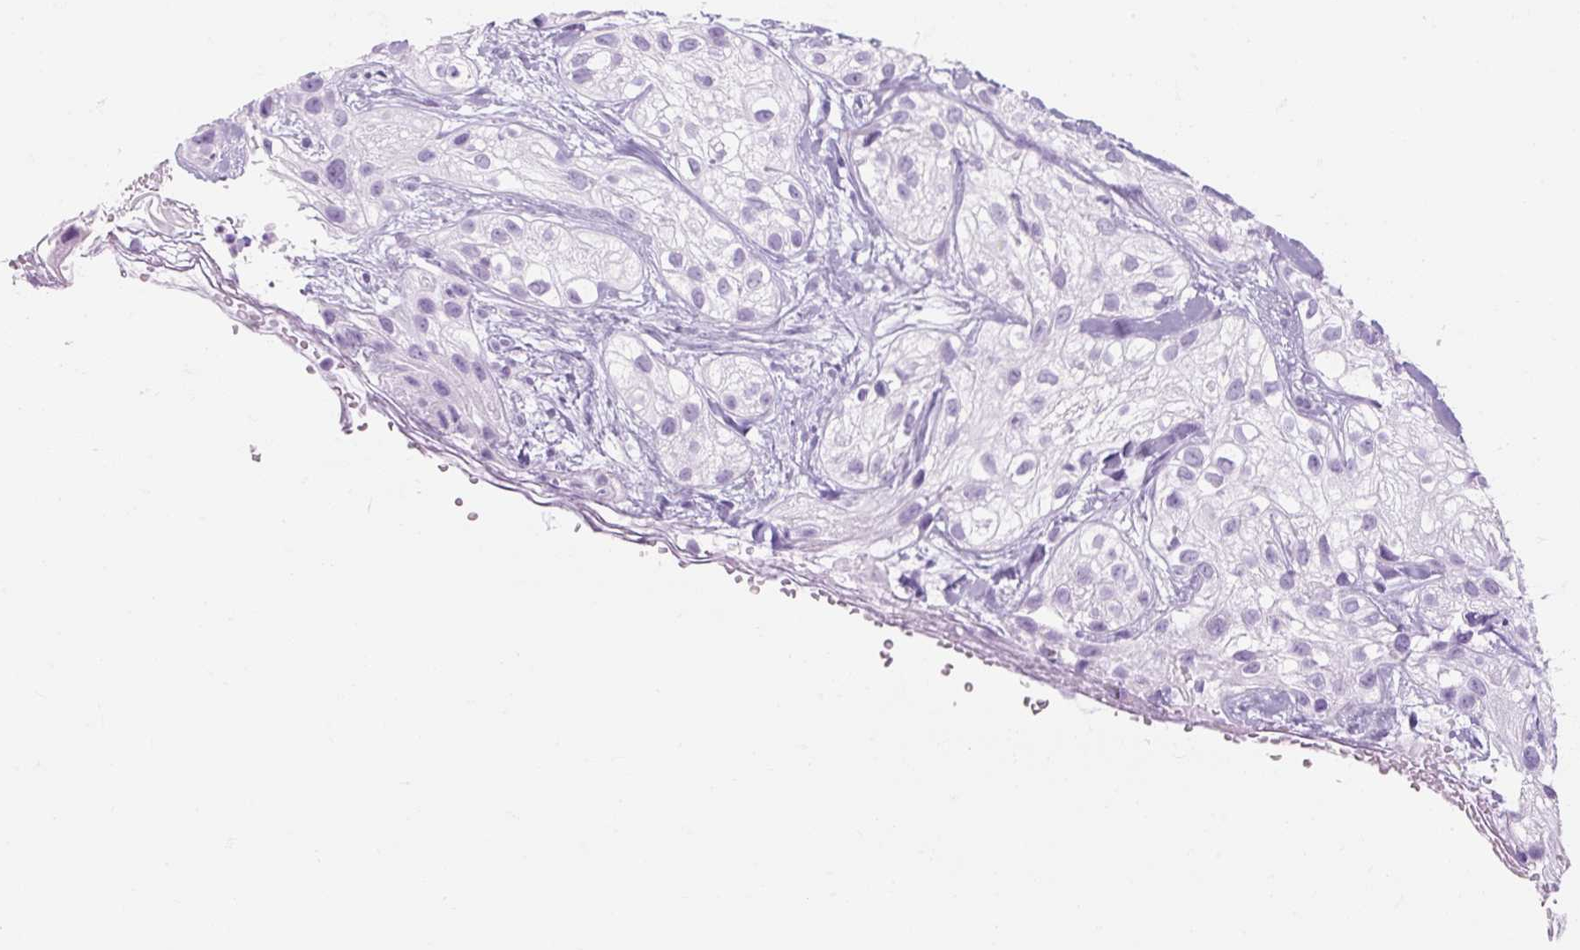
{"staining": {"intensity": "negative", "quantity": "none", "location": "none"}, "tissue": "skin cancer", "cell_type": "Tumor cells", "image_type": "cancer", "snomed": [{"axis": "morphology", "description": "Squamous cell carcinoma, NOS"}, {"axis": "topography", "description": "Skin"}], "caption": "There is no significant positivity in tumor cells of squamous cell carcinoma (skin).", "gene": "TIGD2", "patient": {"sex": "male", "age": 82}}